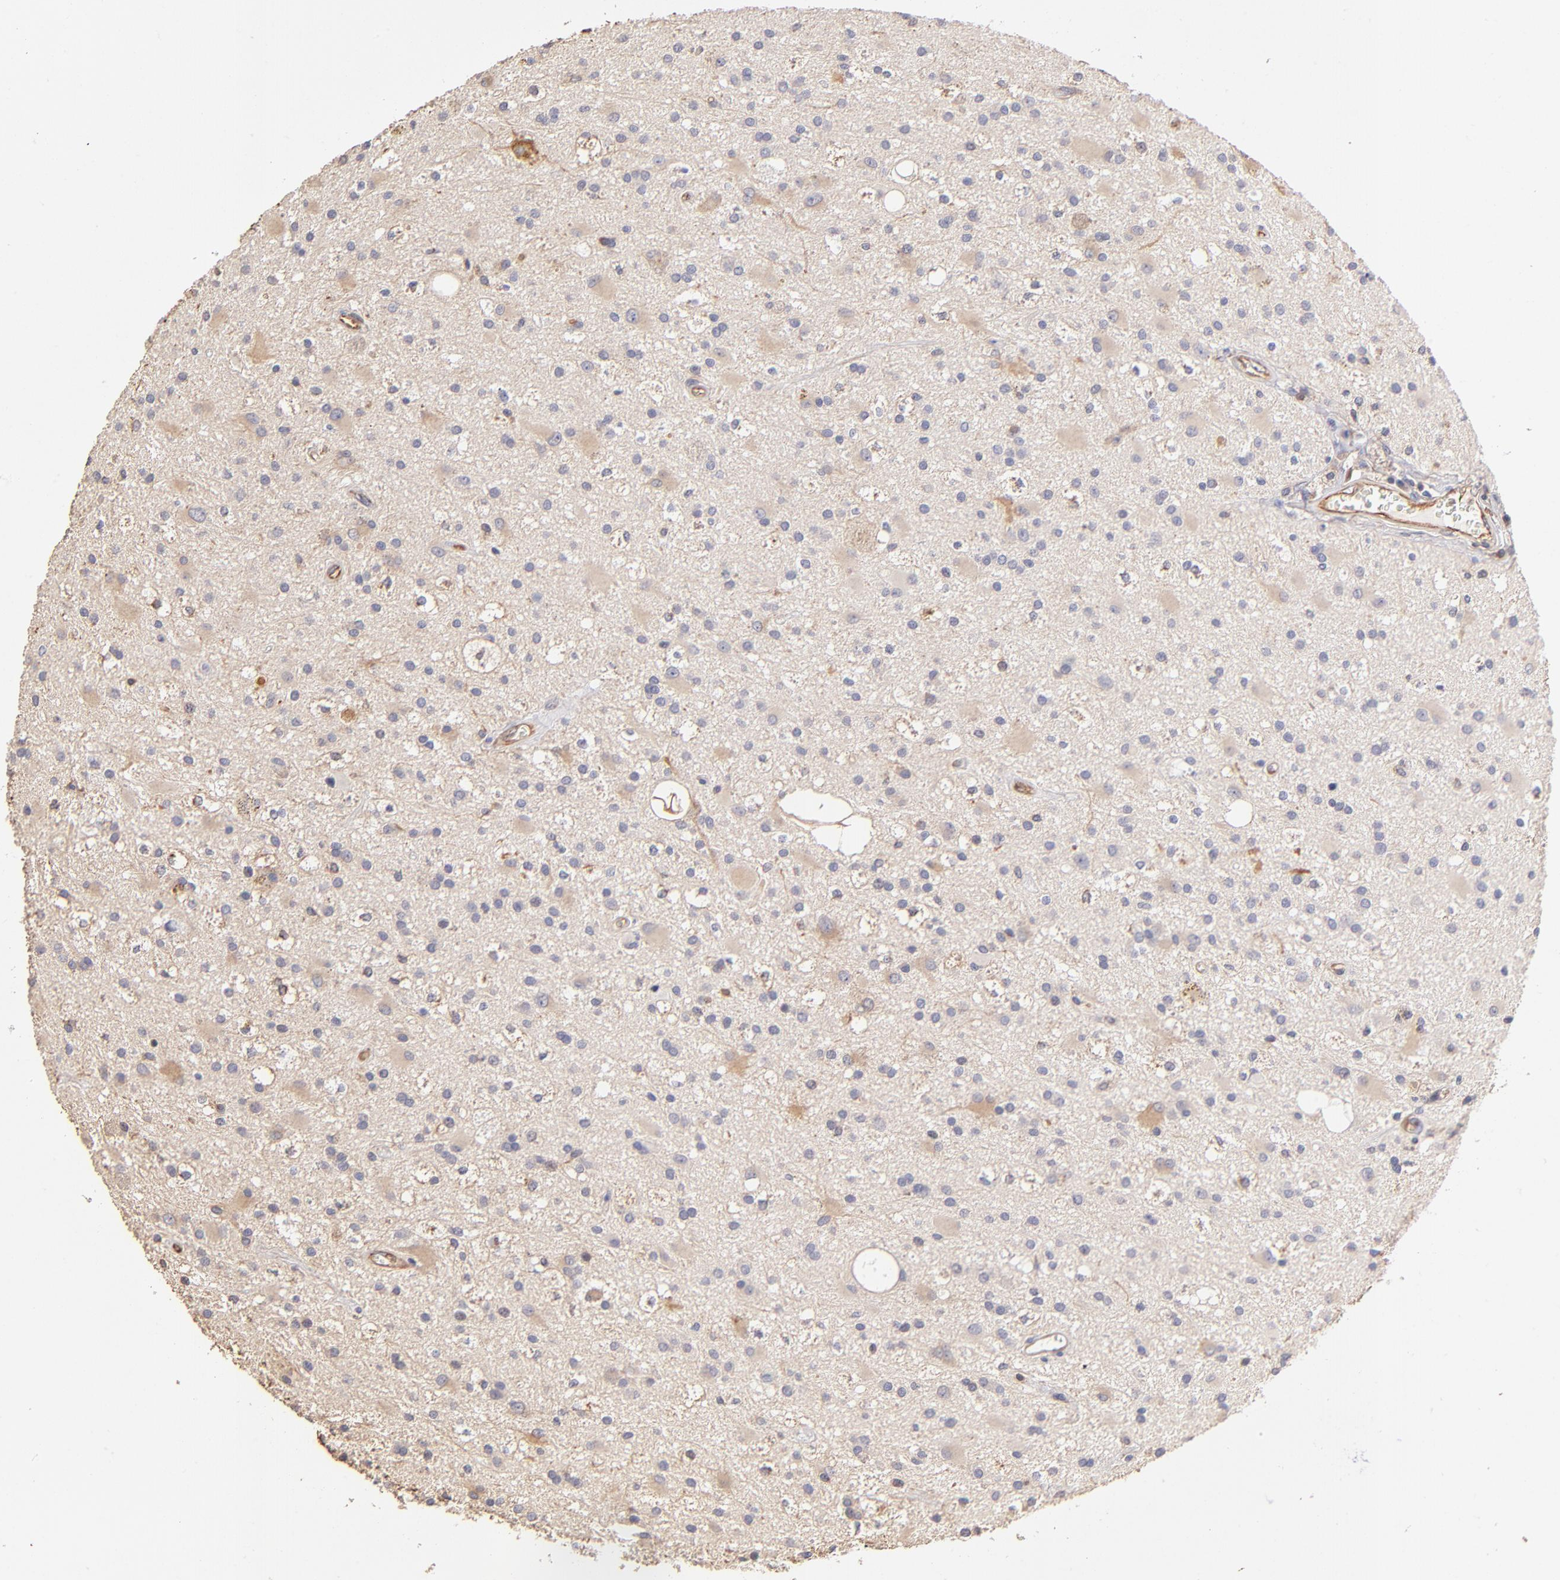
{"staining": {"intensity": "weak", "quantity": "<25%", "location": "cytoplasmic/membranous"}, "tissue": "glioma", "cell_type": "Tumor cells", "image_type": "cancer", "snomed": [{"axis": "morphology", "description": "Glioma, malignant, Low grade"}, {"axis": "topography", "description": "Brain"}], "caption": "Immunohistochemical staining of malignant low-grade glioma exhibits no significant positivity in tumor cells.", "gene": "ABCC1", "patient": {"sex": "male", "age": 58}}